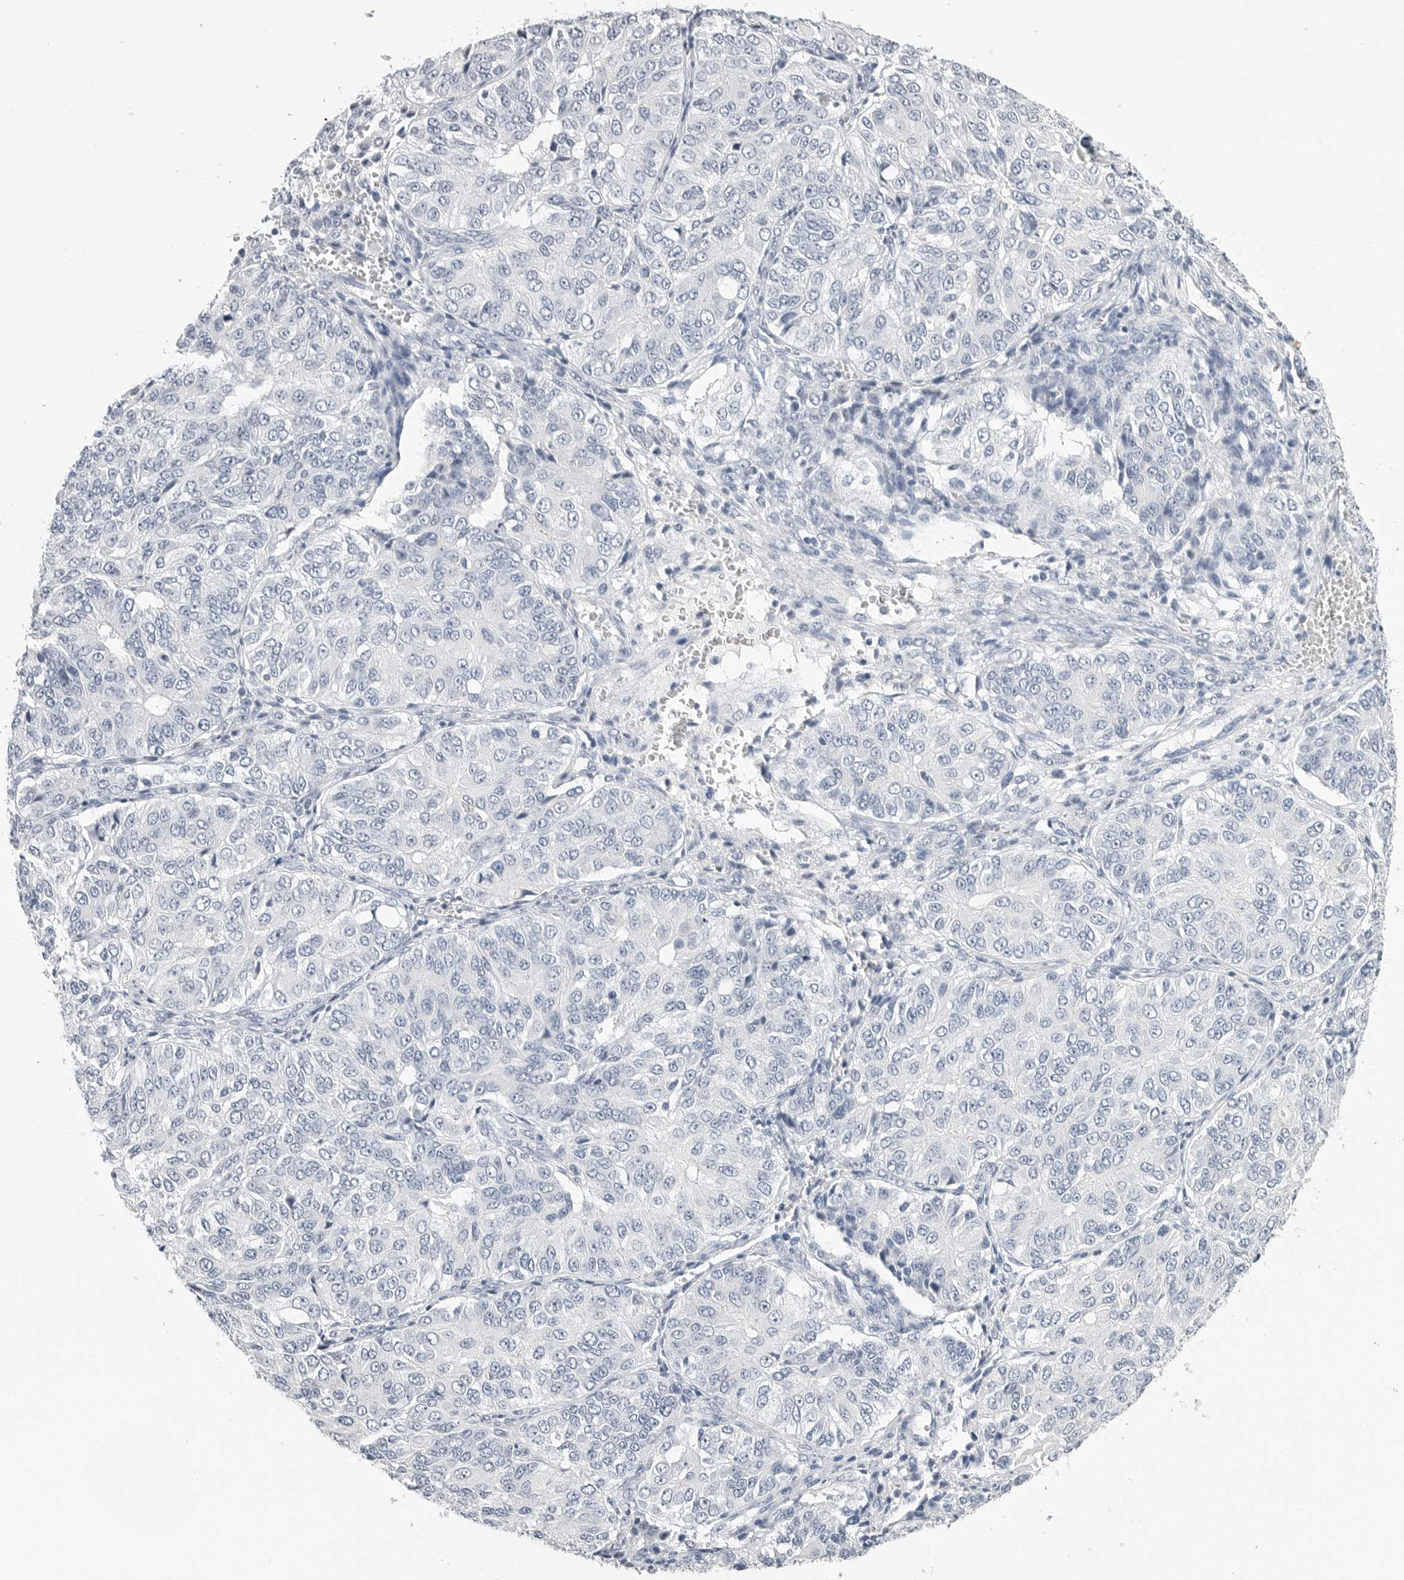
{"staining": {"intensity": "negative", "quantity": "none", "location": "none"}, "tissue": "ovarian cancer", "cell_type": "Tumor cells", "image_type": "cancer", "snomed": [{"axis": "morphology", "description": "Carcinoma, endometroid"}, {"axis": "topography", "description": "Ovary"}], "caption": "This histopathology image is of endometroid carcinoma (ovarian) stained with immunohistochemistry (IHC) to label a protein in brown with the nuclei are counter-stained blue. There is no positivity in tumor cells.", "gene": "PLN", "patient": {"sex": "female", "age": 51}}